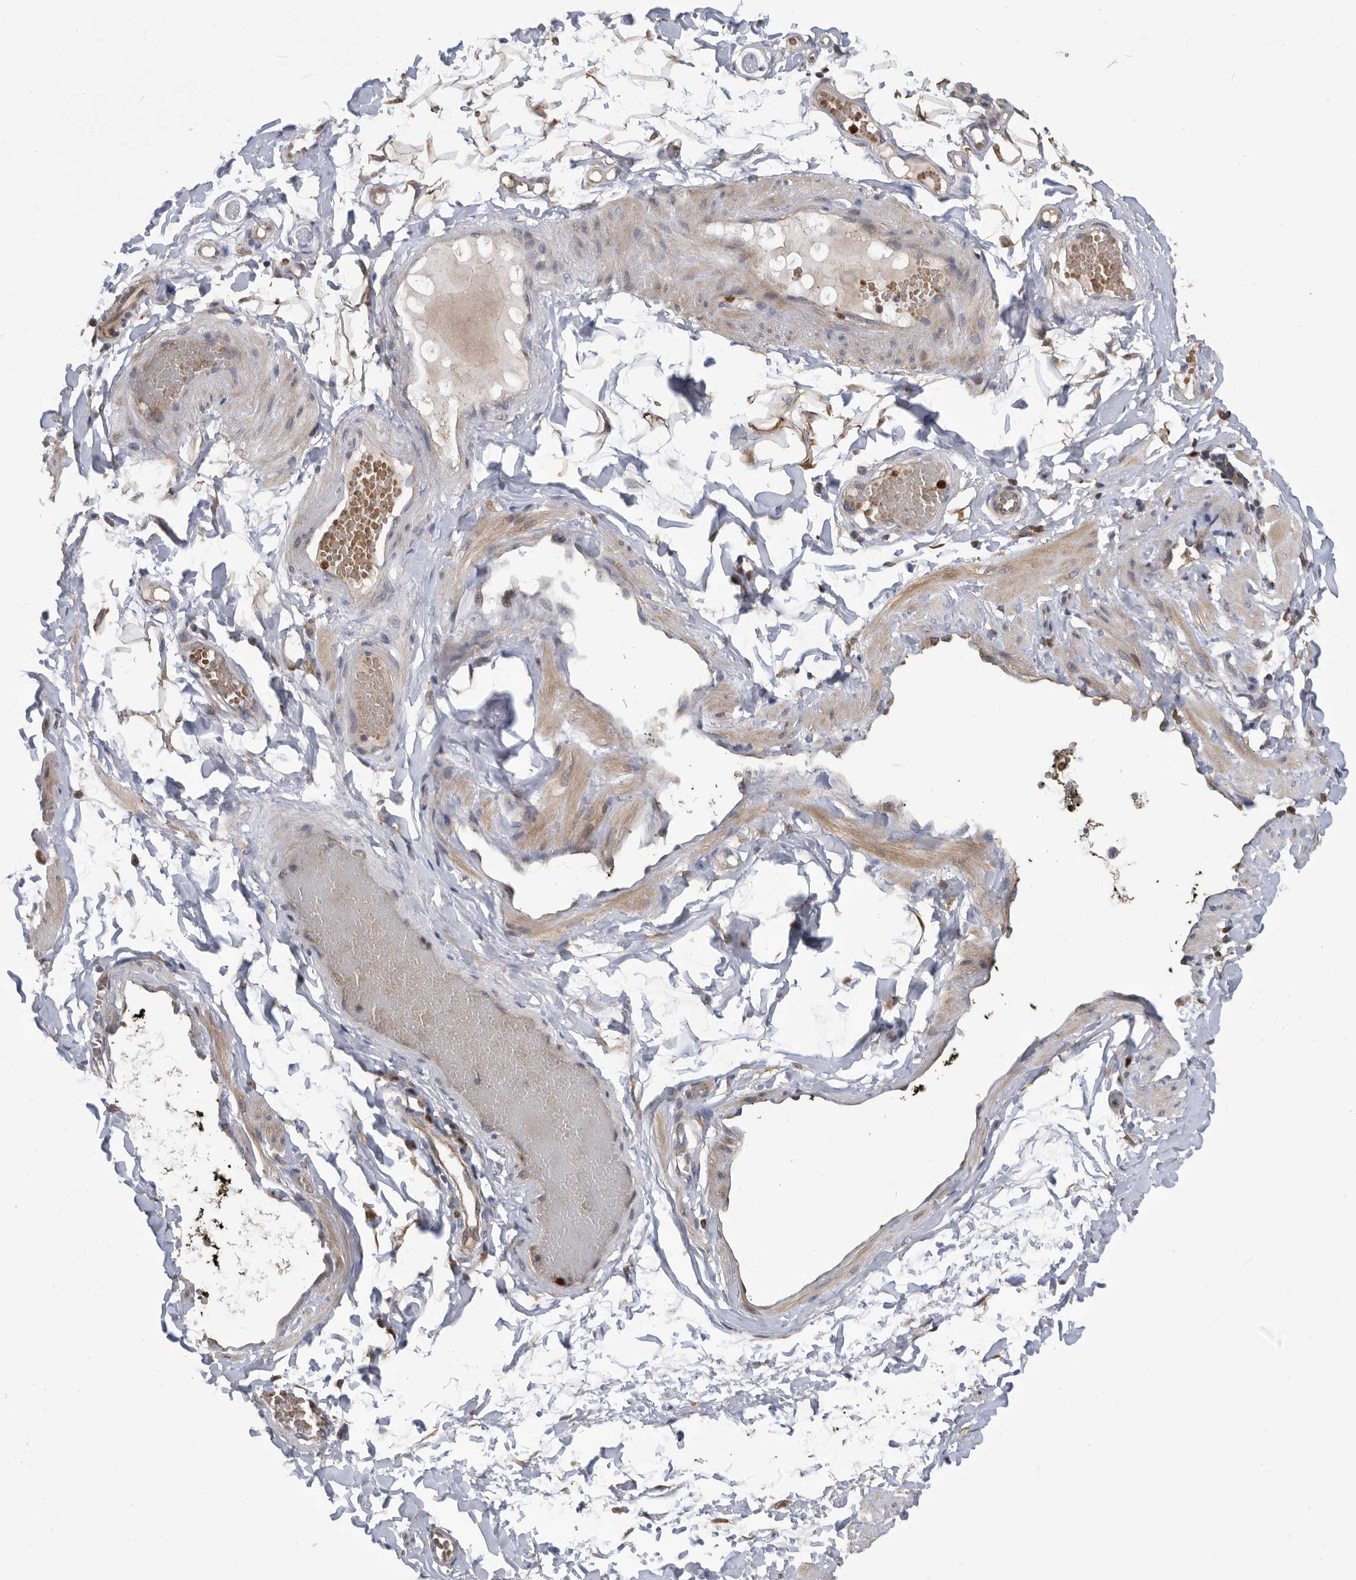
{"staining": {"intensity": "moderate", "quantity": ">75%", "location": "cytoplasmic/membranous"}, "tissue": "adipose tissue", "cell_type": "Adipocytes", "image_type": "normal", "snomed": [{"axis": "morphology", "description": "Normal tissue, NOS"}, {"axis": "topography", "description": "Adipose tissue"}, {"axis": "topography", "description": "Vascular tissue"}, {"axis": "topography", "description": "Peripheral nerve tissue"}], "caption": "Adipocytes demonstrate moderate cytoplasmic/membranous positivity in about >75% of cells in benign adipose tissue.", "gene": "CRISPLD2", "patient": {"sex": "male", "age": 25}}